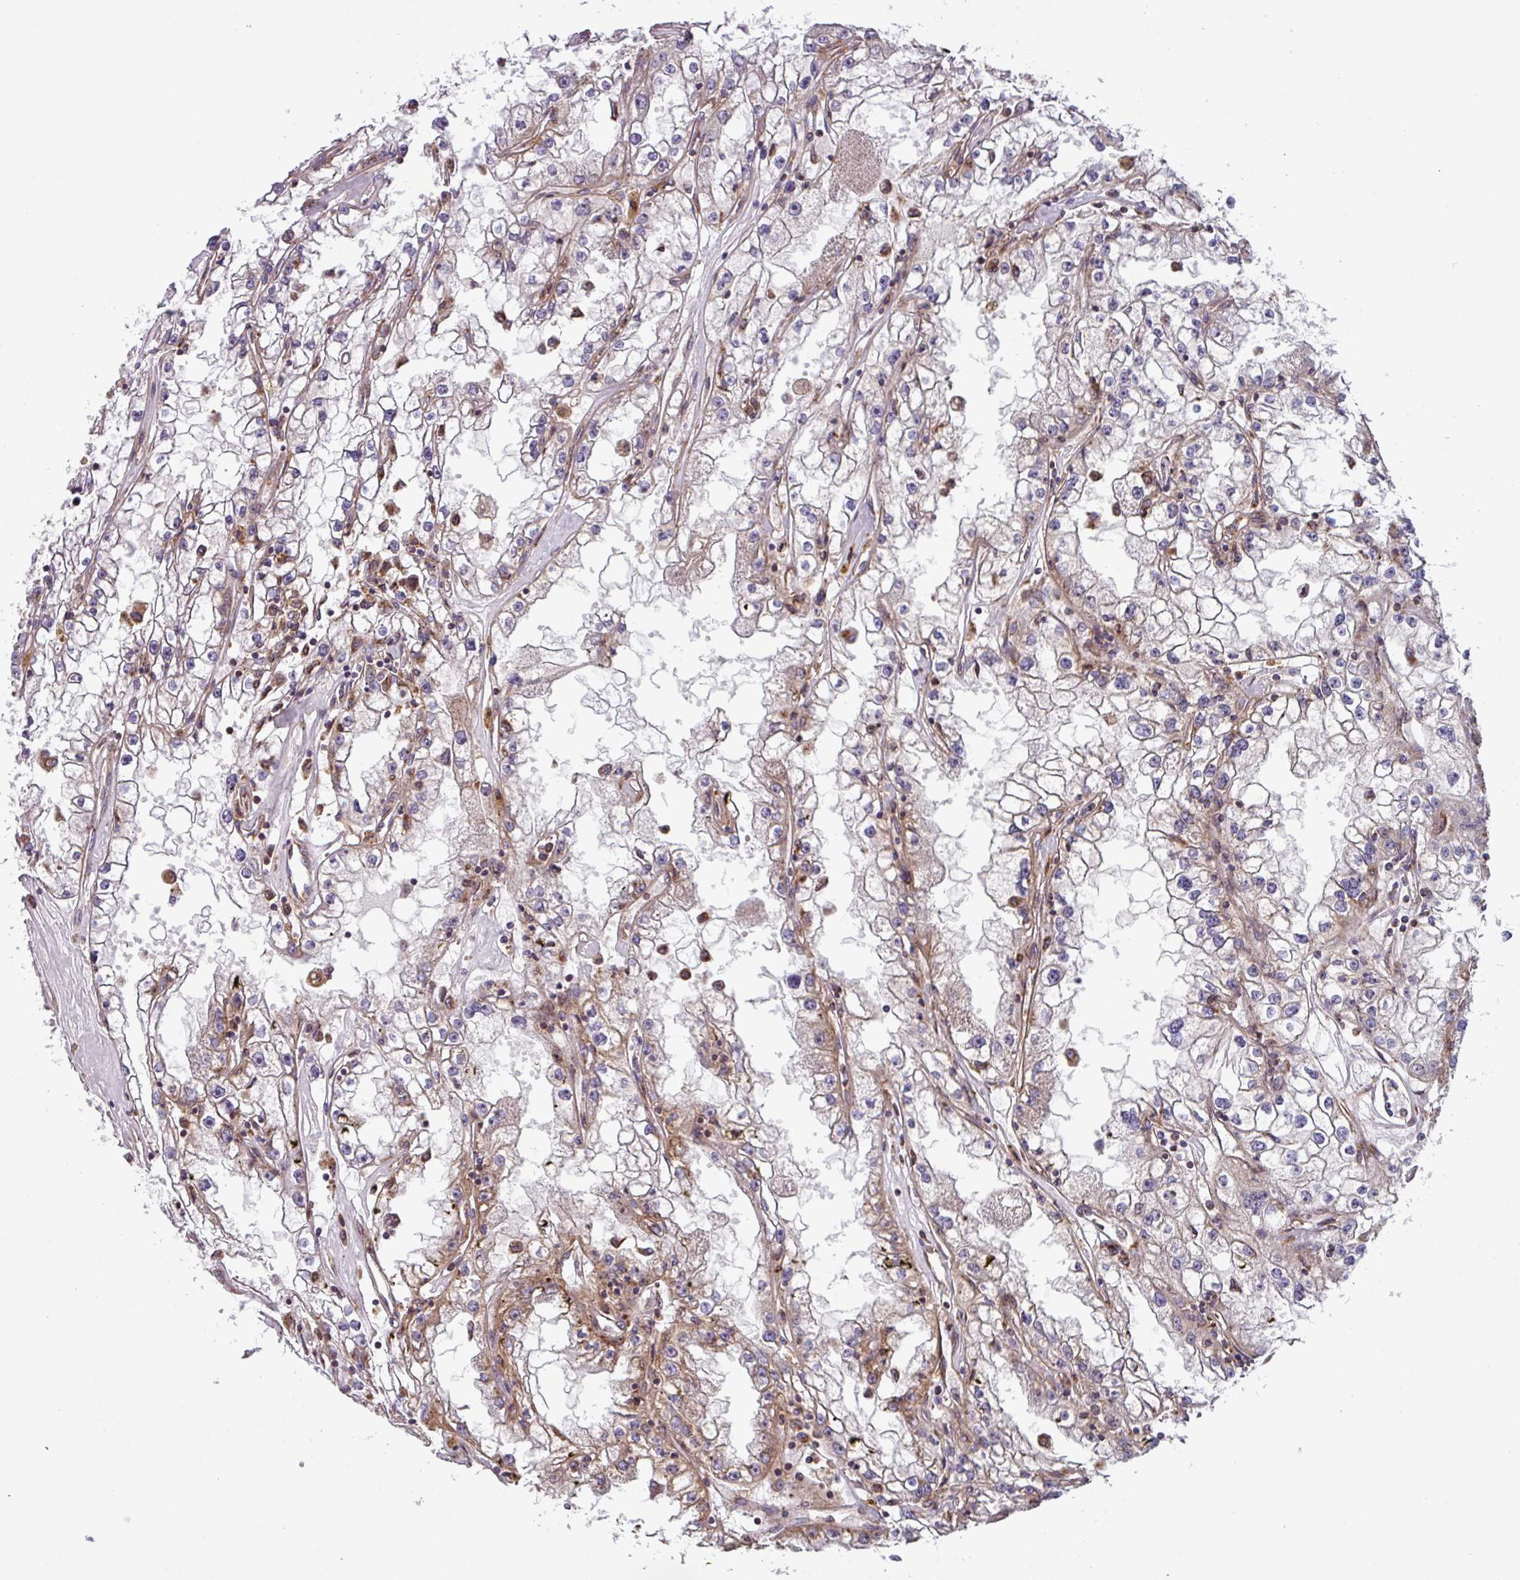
{"staining": {"intensity": "moderate", "quantity": "<25%", "location": "cytoplasmic/membranous"}, "tissue": "renal cancer", "cell_type": "Tumor cells", "image_type": "cancer", "snomed": [{"axis": "morphology", "description": "Adenocarcinoma, NOS"}, {"axis": "topography", "description": "Kidney"}], "caption": "Human renal cancer stained with a brown dye shows moderate cytoplasmic/membranous positive positivity in approximately <25% of tumor cells.", "gene": "PLEKHD1", "patient": {"sex": "male", "age": 56}}